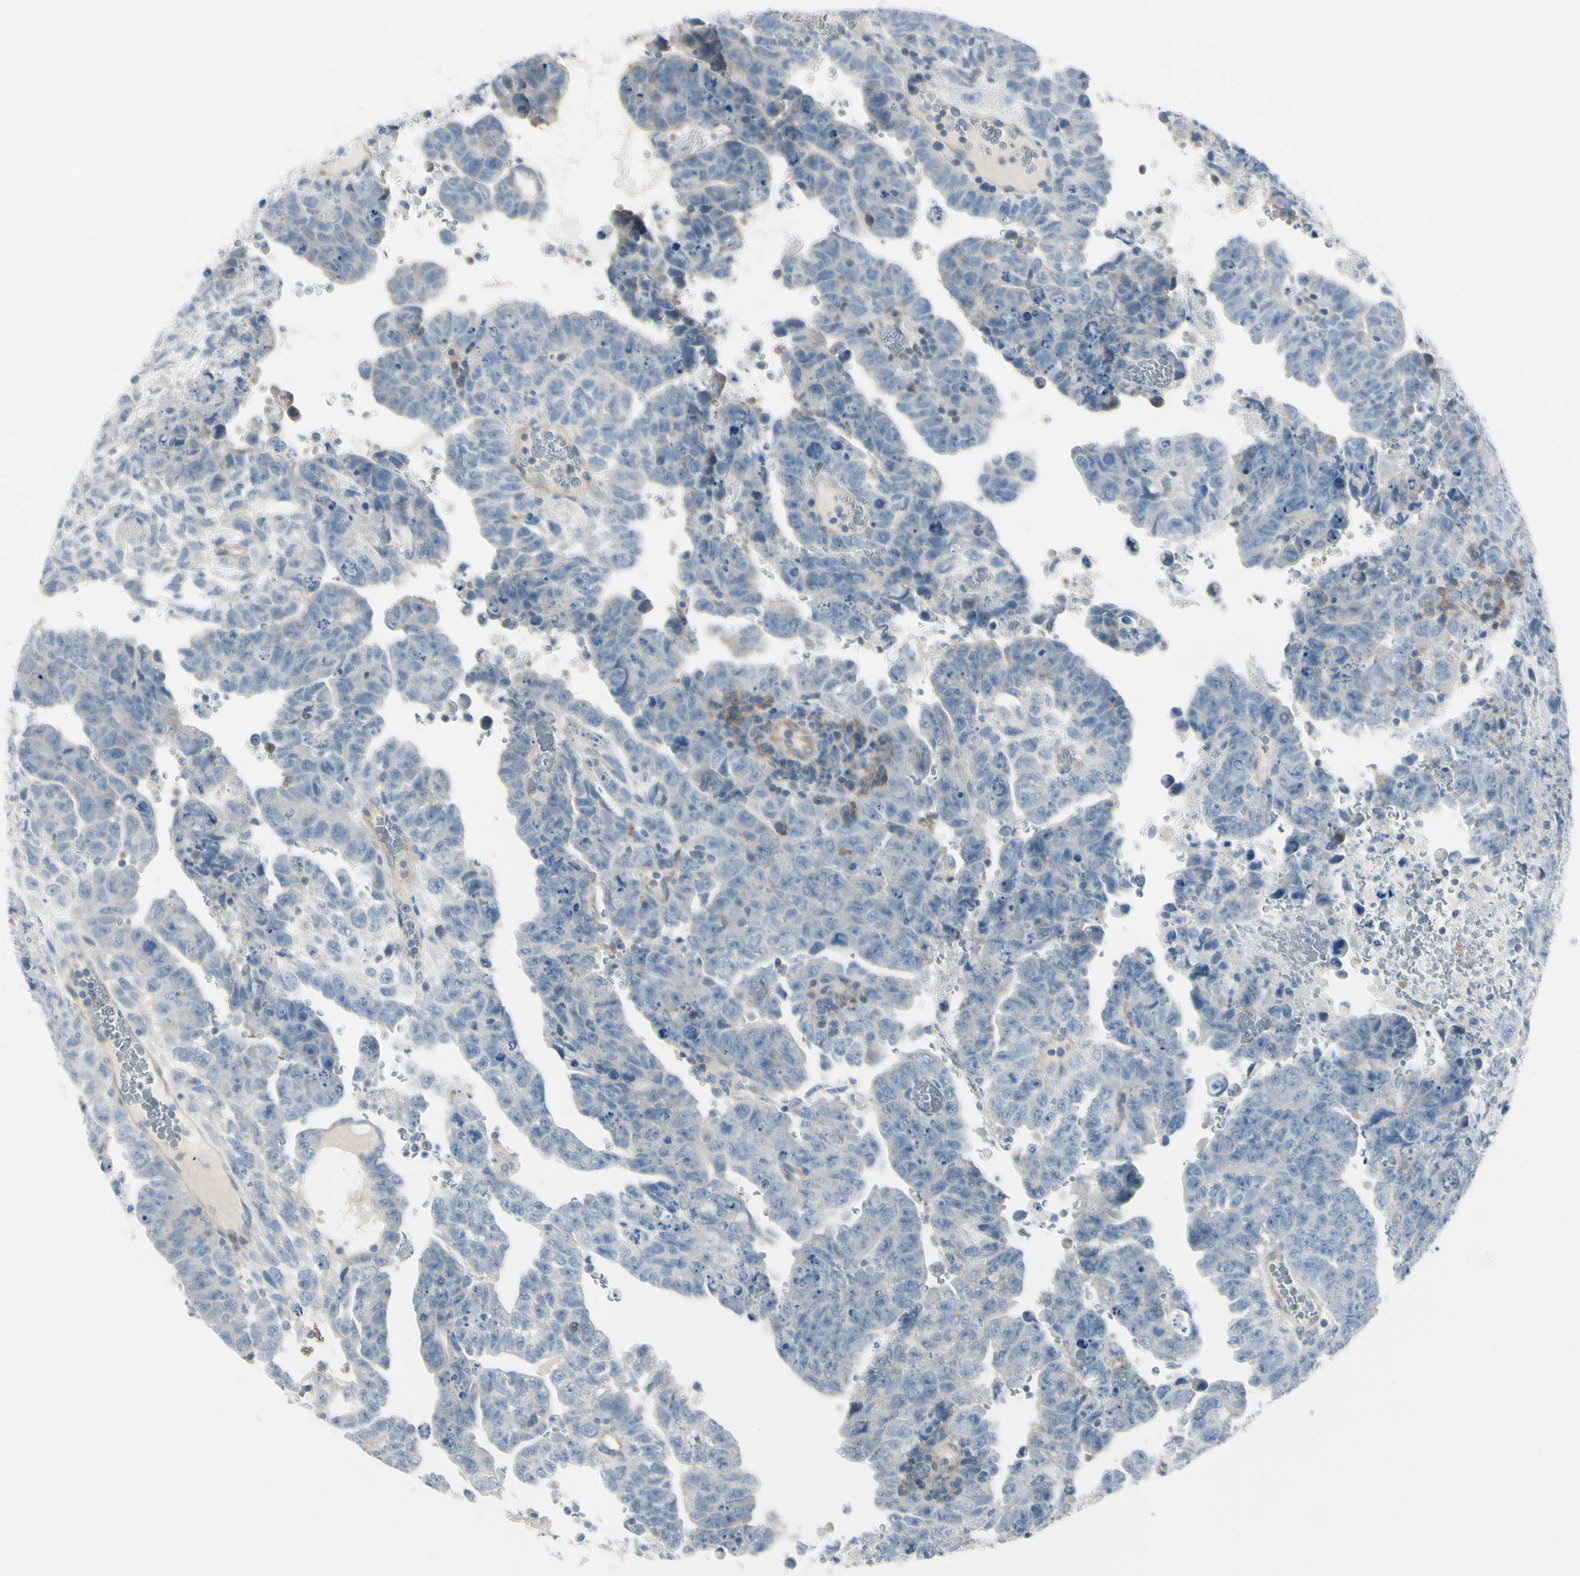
{"staining": {"intensity": "negative", "quantity": "none", "location": "none"}, "tissue": "testis cancer", "cell_type": "Tumor cells", "image_type": "cancer", "snomed": [{"axis": "morphology", "description": "Carcinoma, Embryonal, NOS"}, {"axis": "topography", "description": "Testis"}], "caption": "Human embryonal carcinoma (testis) stained for a protein using IHC reveals no expression in tumor cells.", "gene": "ASB9", "patient": {"sex": "male", "age": 28}}